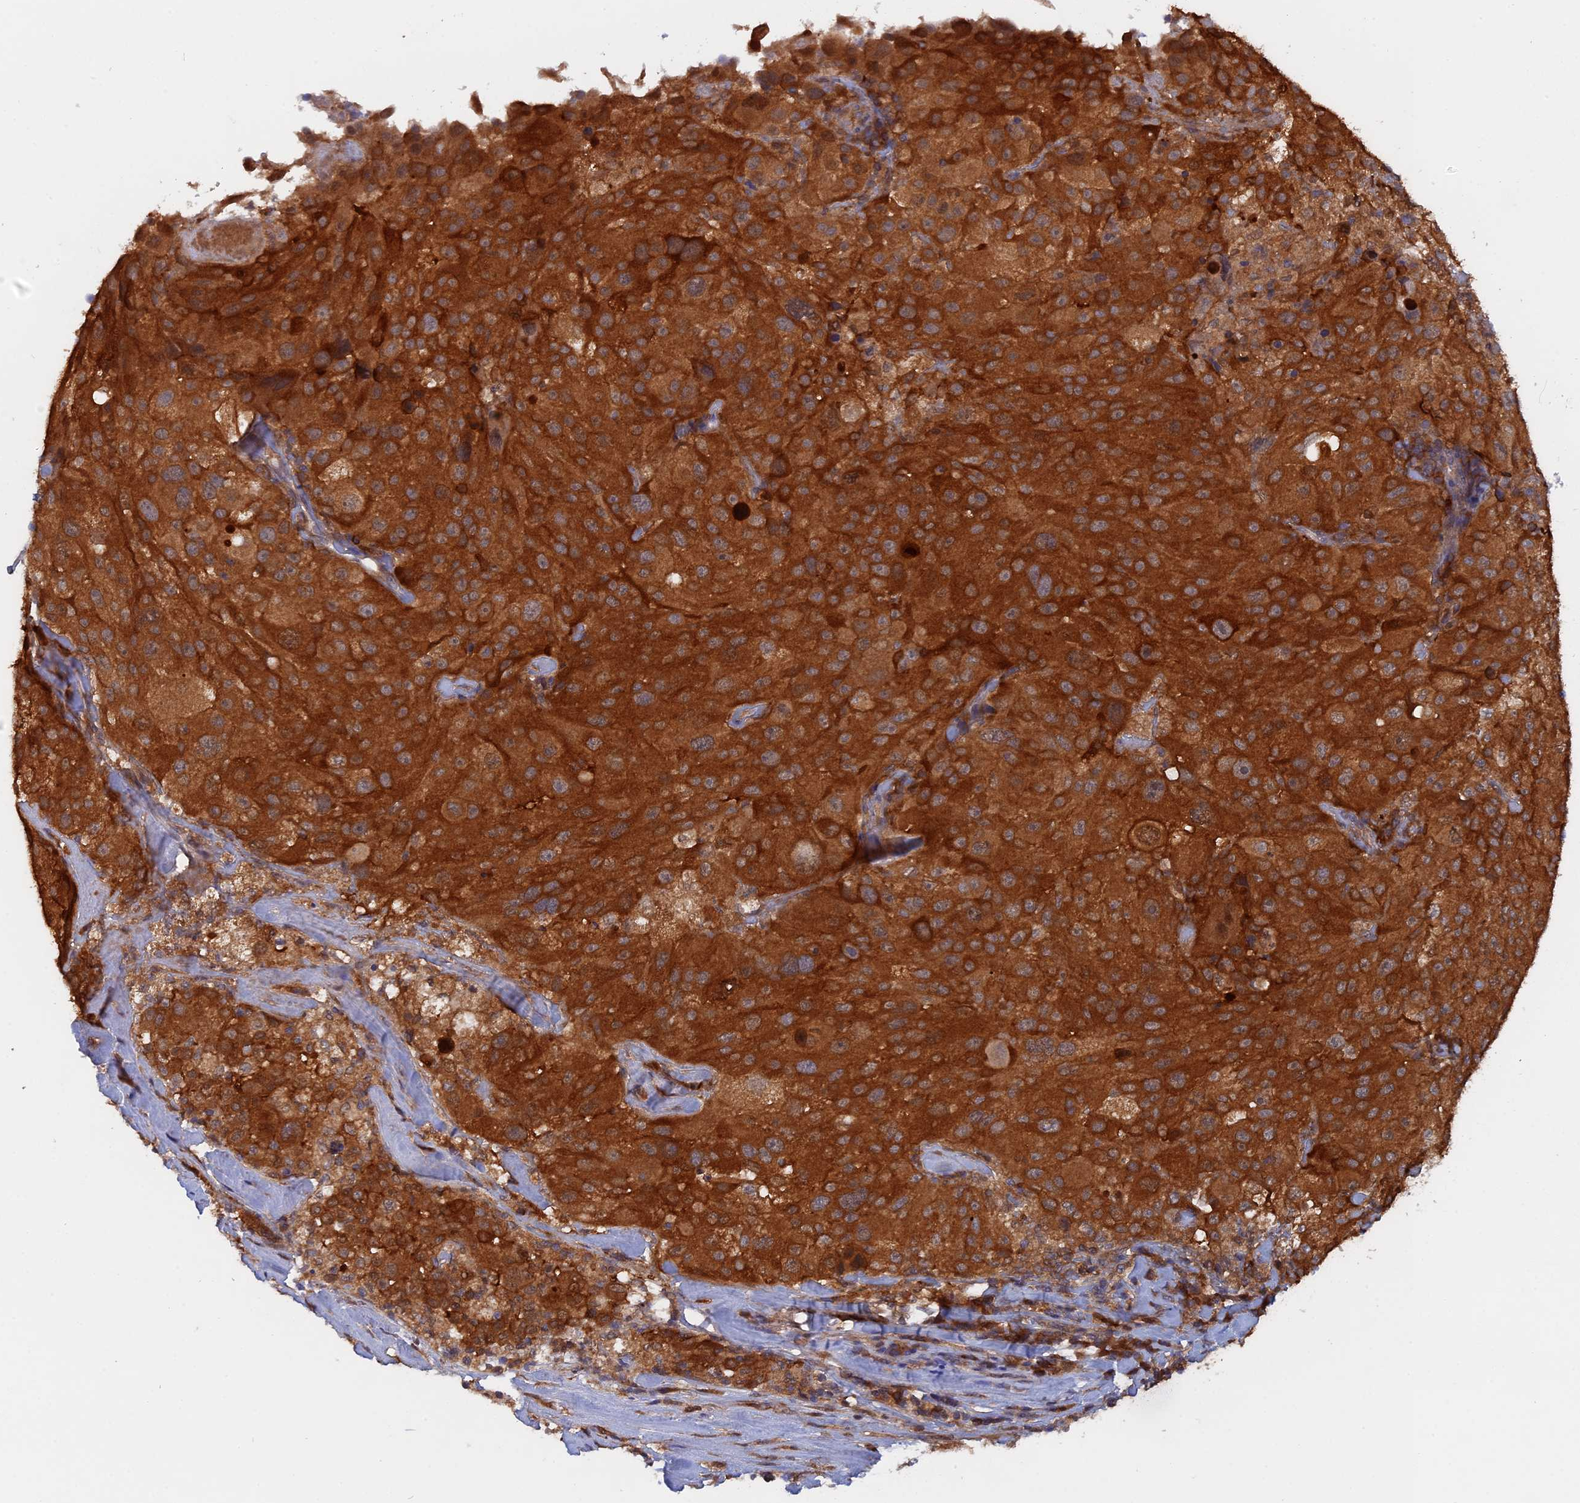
{"staining": {"intensity": "strong", "quantity": ">75%", "location": "cytoplasmic/membranous"}, "tissue": "melanoma", "cell_type": "Tumor cells", "image_type": "cancer", "snomed": [{"axis": "morphology", "description": "Malignant melanoma, Metastatic site"}, {"axis": "topography", "description": "Lymph node"}], "caption": "Protein staining of malignant melanoma (metastatic site) tissue reveals strong cytoplasmic/membranous positivity in approximately >75% of tumor cells.", "gene": "BLVRA", "patient": {"sex": "male", "age": 62}}